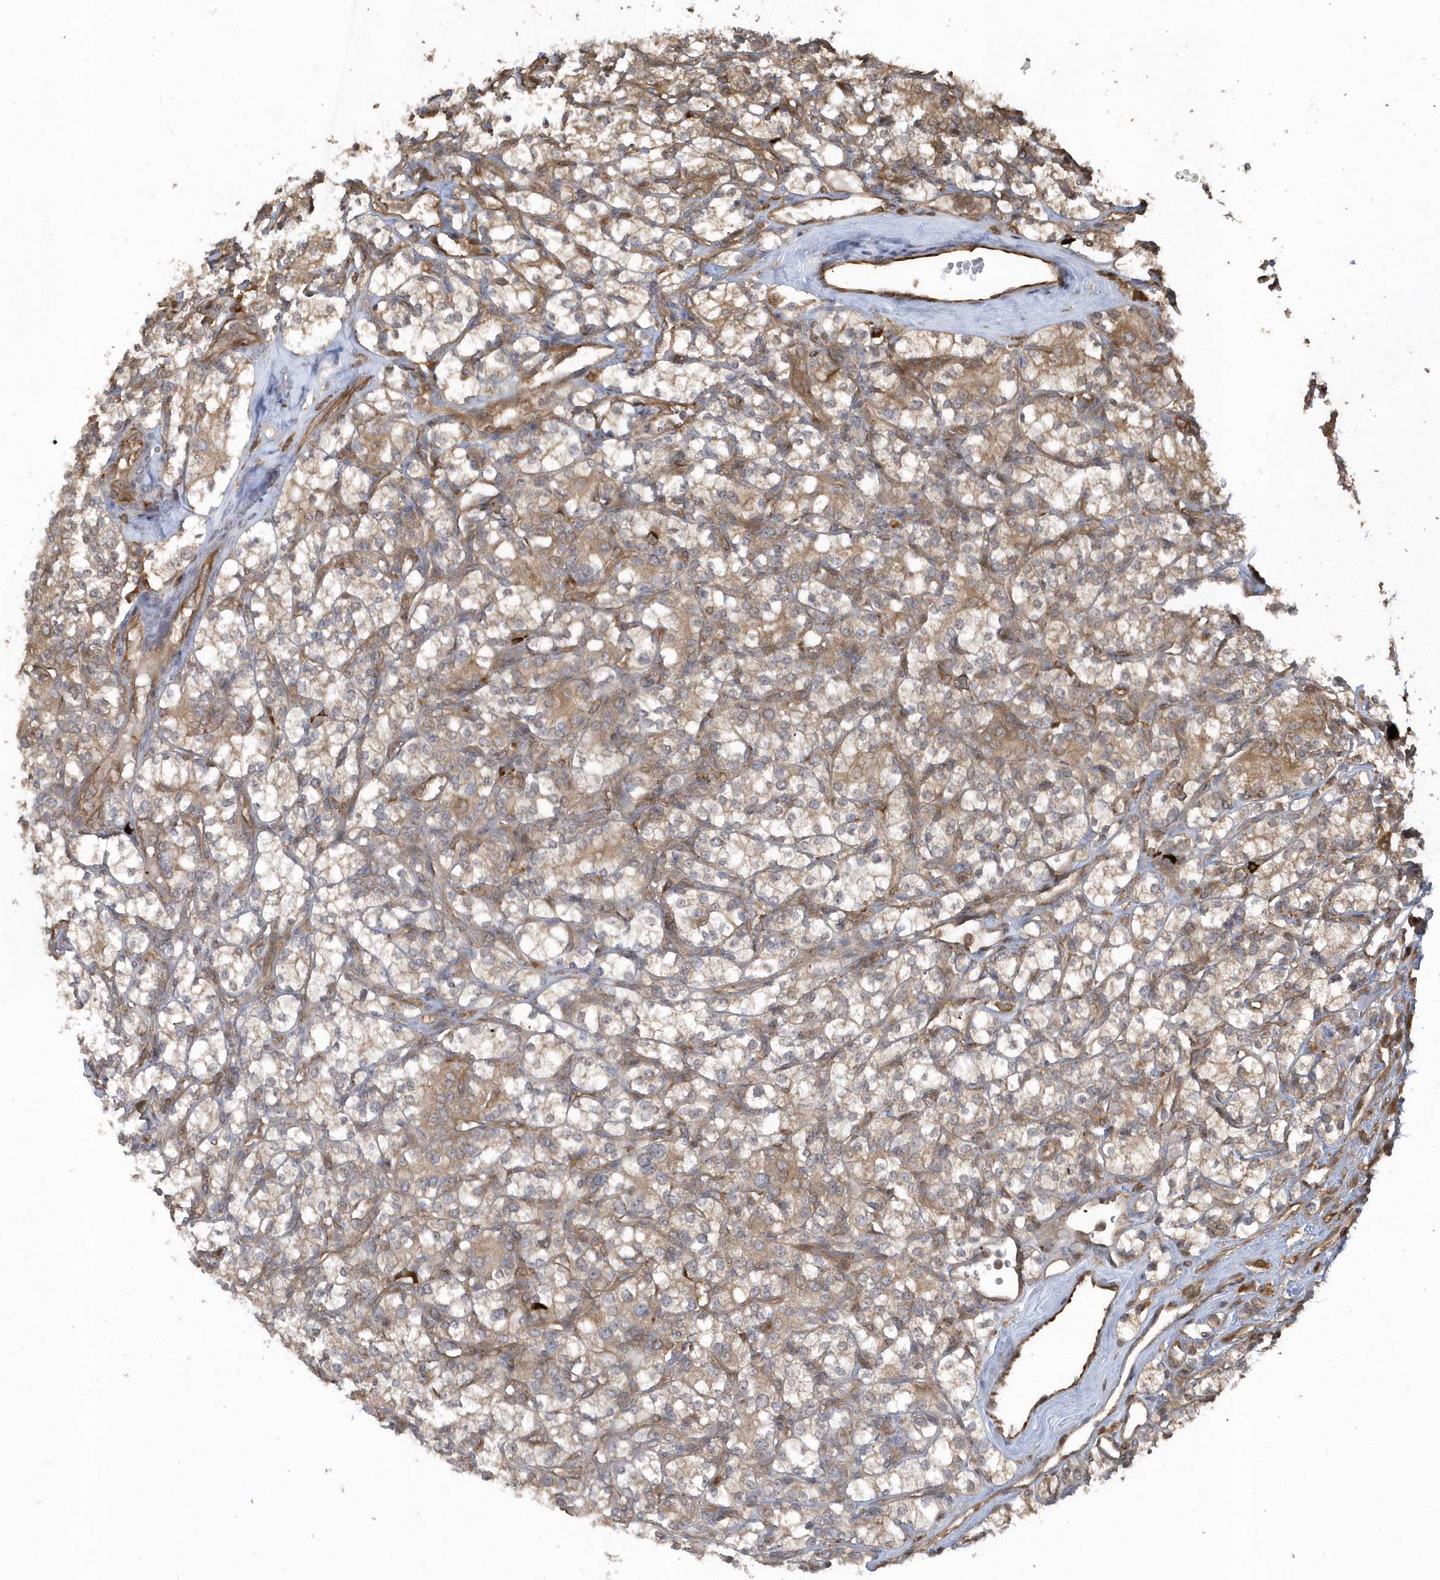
{"staining": {"intensity": "moderate", "quantity": ">75%", "location": "cytoplasmic/membranous"}, "tissue": "renal cancer", "cell_type": "Tumor cells", "image_type": "cancer", "snomed": [{"axis": "morphology", "description": "Adenocarcinoma, NOS"}, {"axis": "topography", "description": "Kidney"}], "caption": "Human renal adenocarcinoma stained with a protein marker shows moderate staining in tumor cells.", "gene": "HERPUD1", "patient": {"sex": "male", "age": 77}}